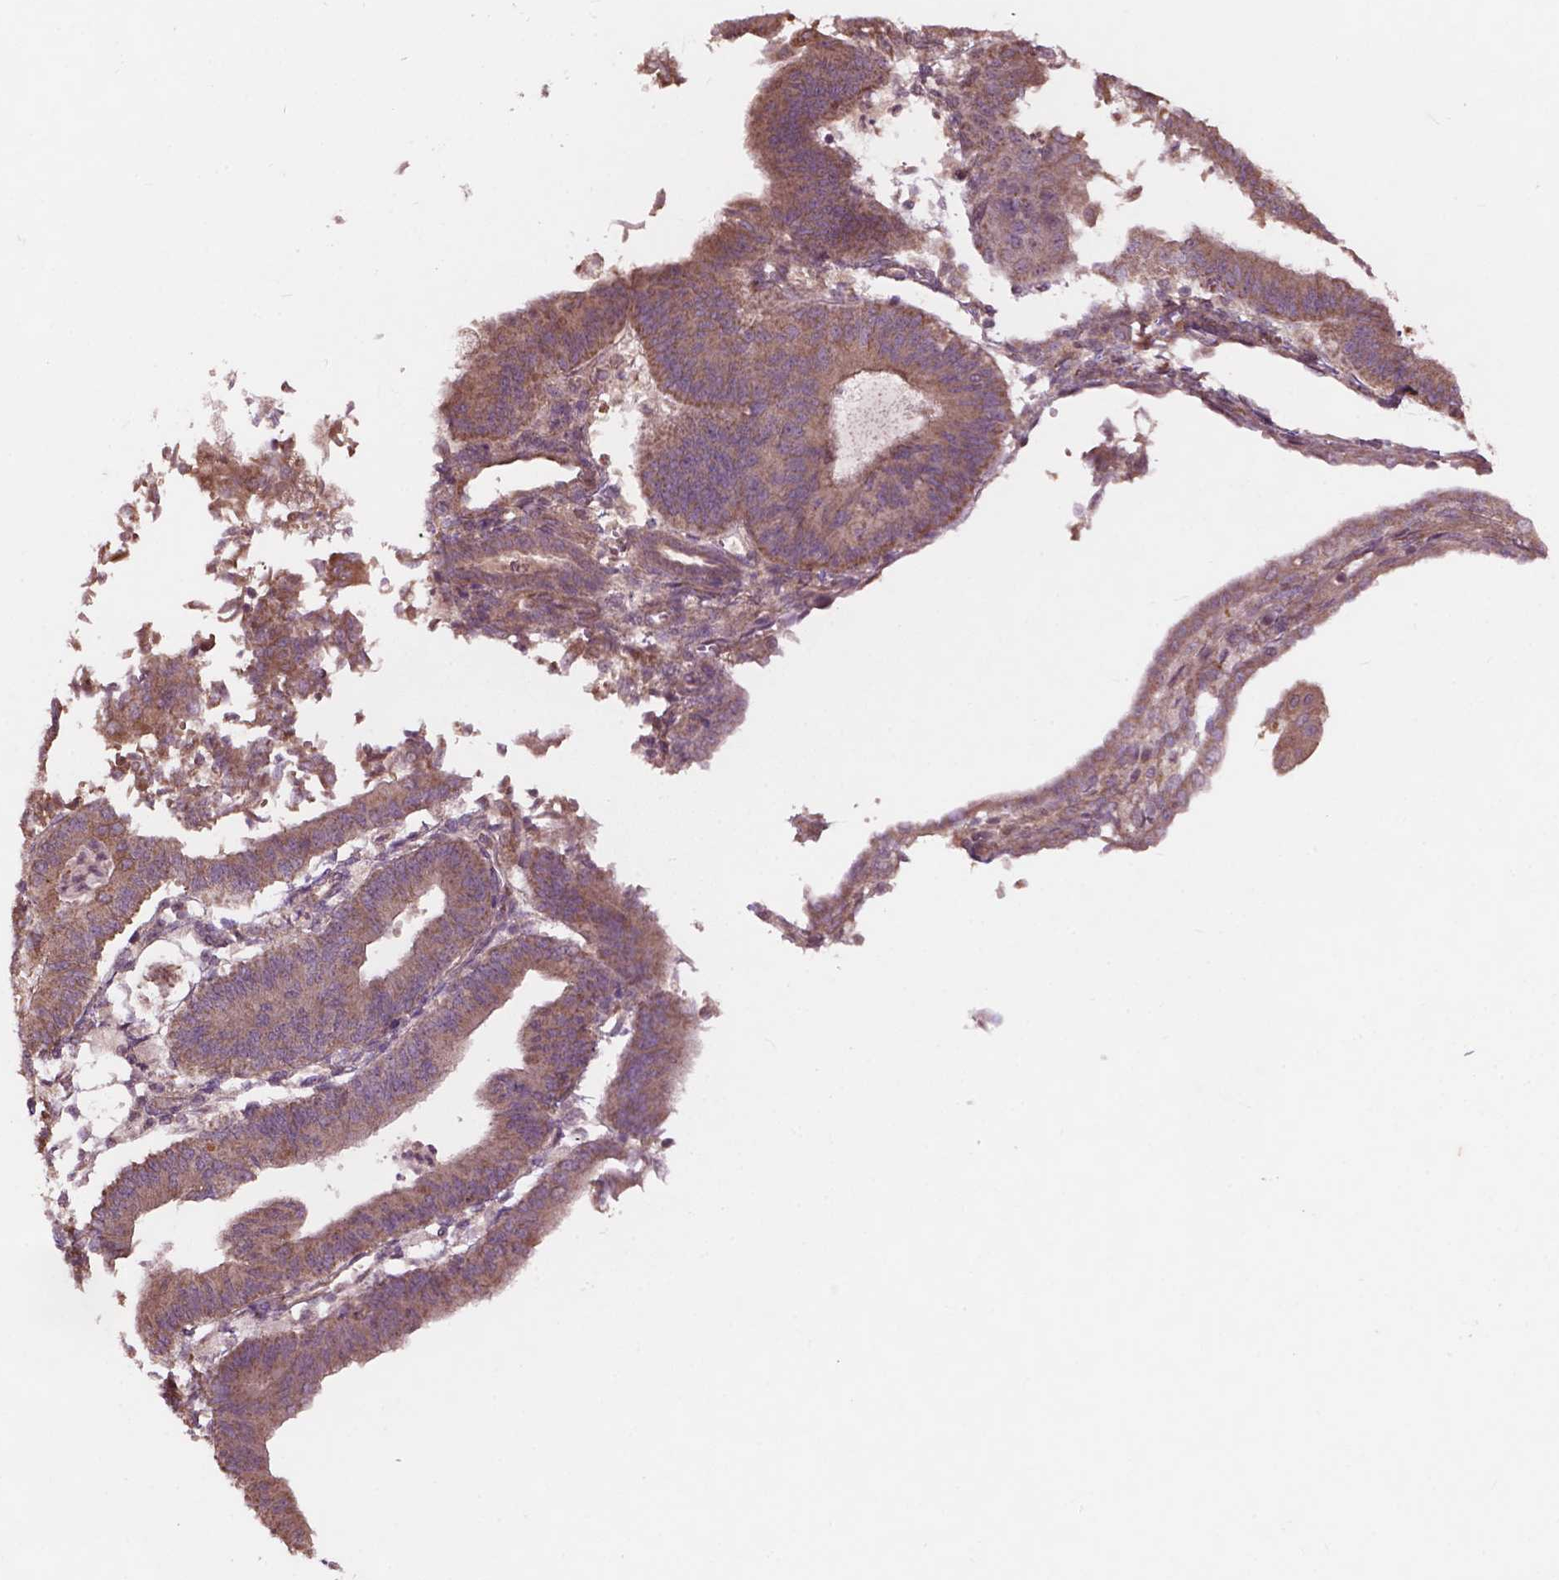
{"staining": {"intensity": "weak", "quantity": ">75%", "location": "cytoplasmic/membranous"}, "tissue": "endometrial cancer", "cell_type": "Tumor cells", "image_type": "cancer", "snomed": [{"axis": "morphology", "description": "Adenocarcinoma, NOS"}, {"axis": "topography", "description": "Endometrium"}], "caption": "IHC of endometrial adenocarcinoma displays low levels of weak cytoplasmic/membranous positivity in about >75% of tumor cells. The staining is performed using DAB (3,3'-diaminobenzidine) brown chromogen to label protein expression. The nuclei are counter-stained blue using hematoxylin.", "gene": "CDC42BPA", "patient": {"sex": "female", "age": 65}}